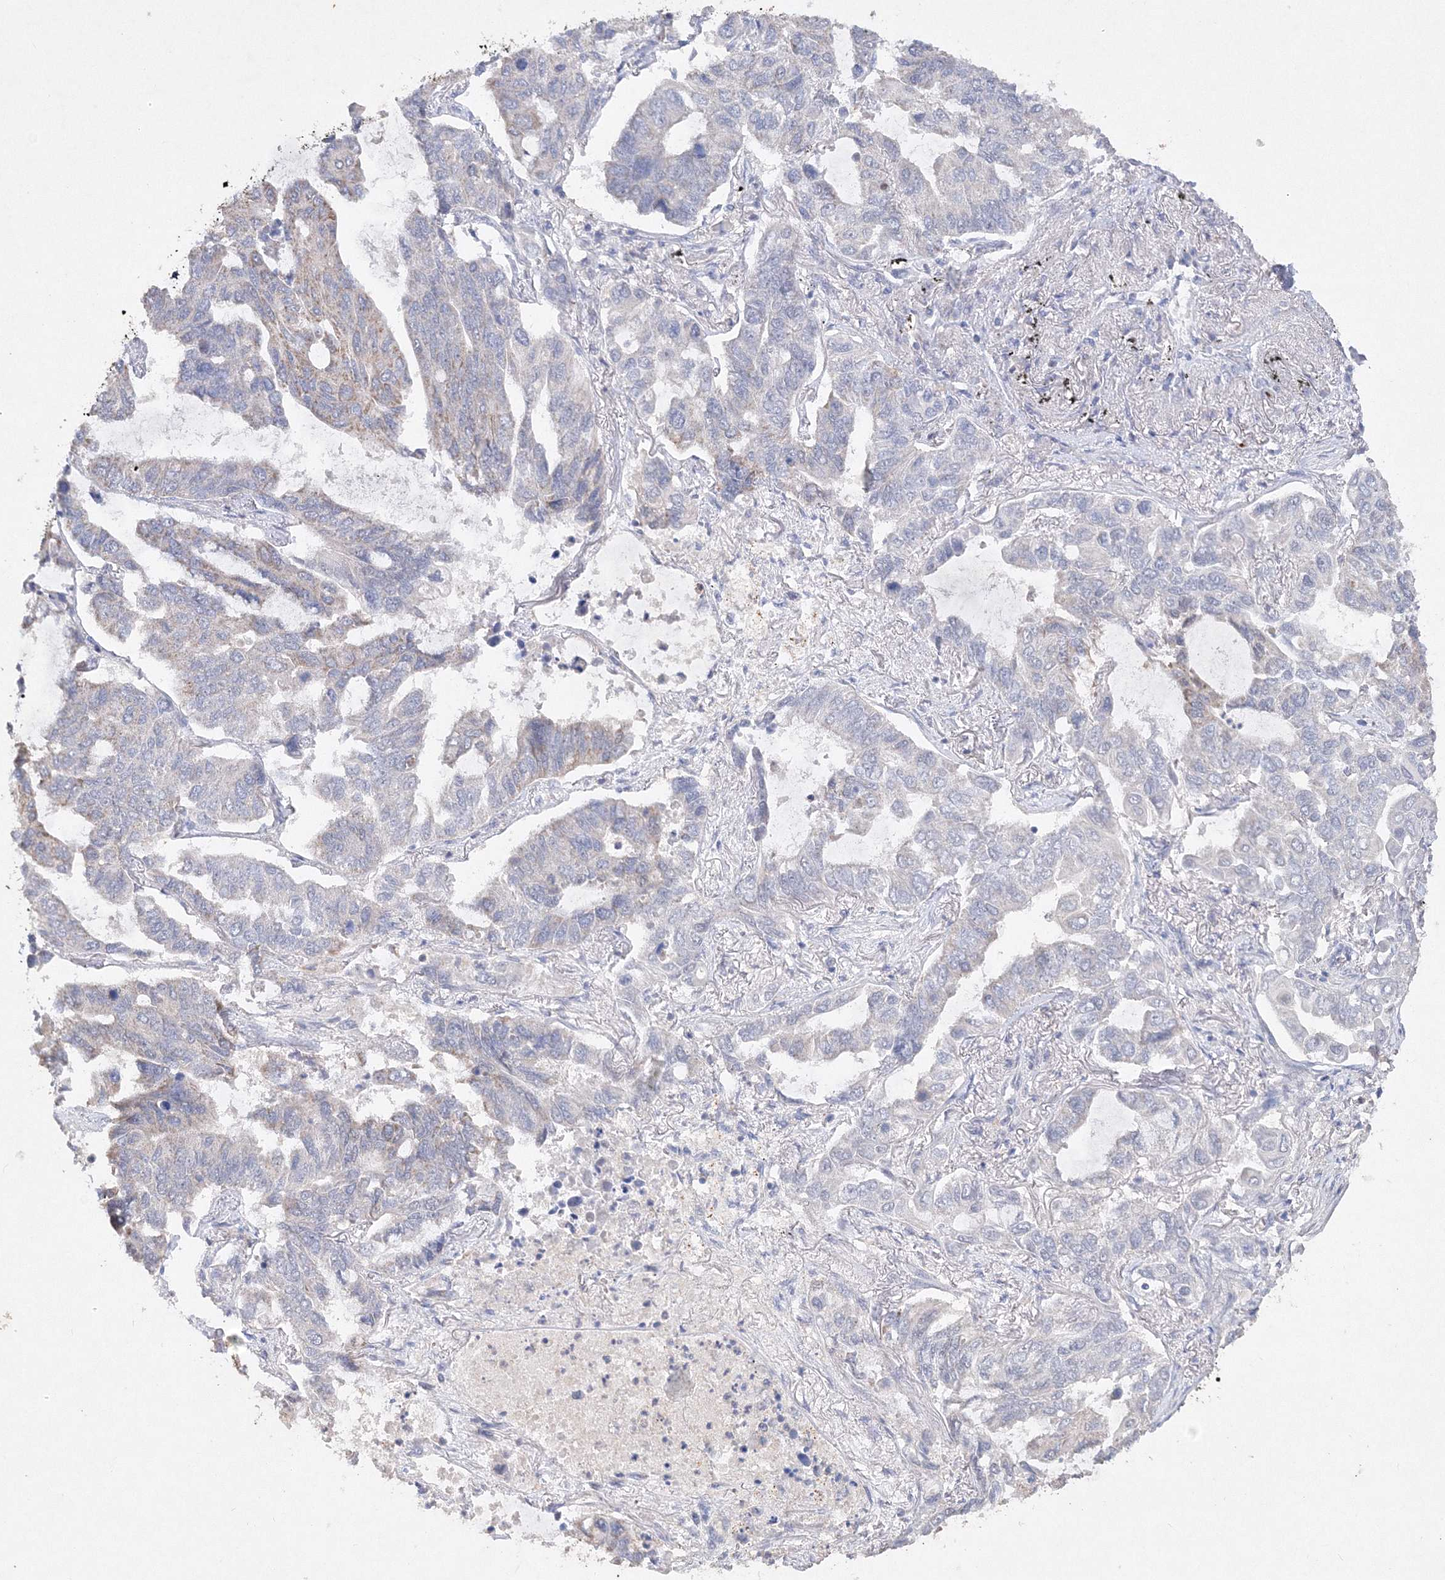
{"staining": {"intensity": "negative", "quantity": "none", "location": "none"}, "tissue": "lung cancer", "cell_type": "Tumor cells", "image_type": "cancer", "snomed": [{"axis": "morphology", "description": "Adenocarcinoma, NOS"}, {"axis": "topography", "description": "Lung"}], "caption": "DAB (3,3'-diaminobenzidine) immunohistochemical staining of human lung cancer (adenocarcinoma) demonstrates no significant expression in tumor cells.", "gene": "GLS", "patient": {"sex": "male", "age": 64}}